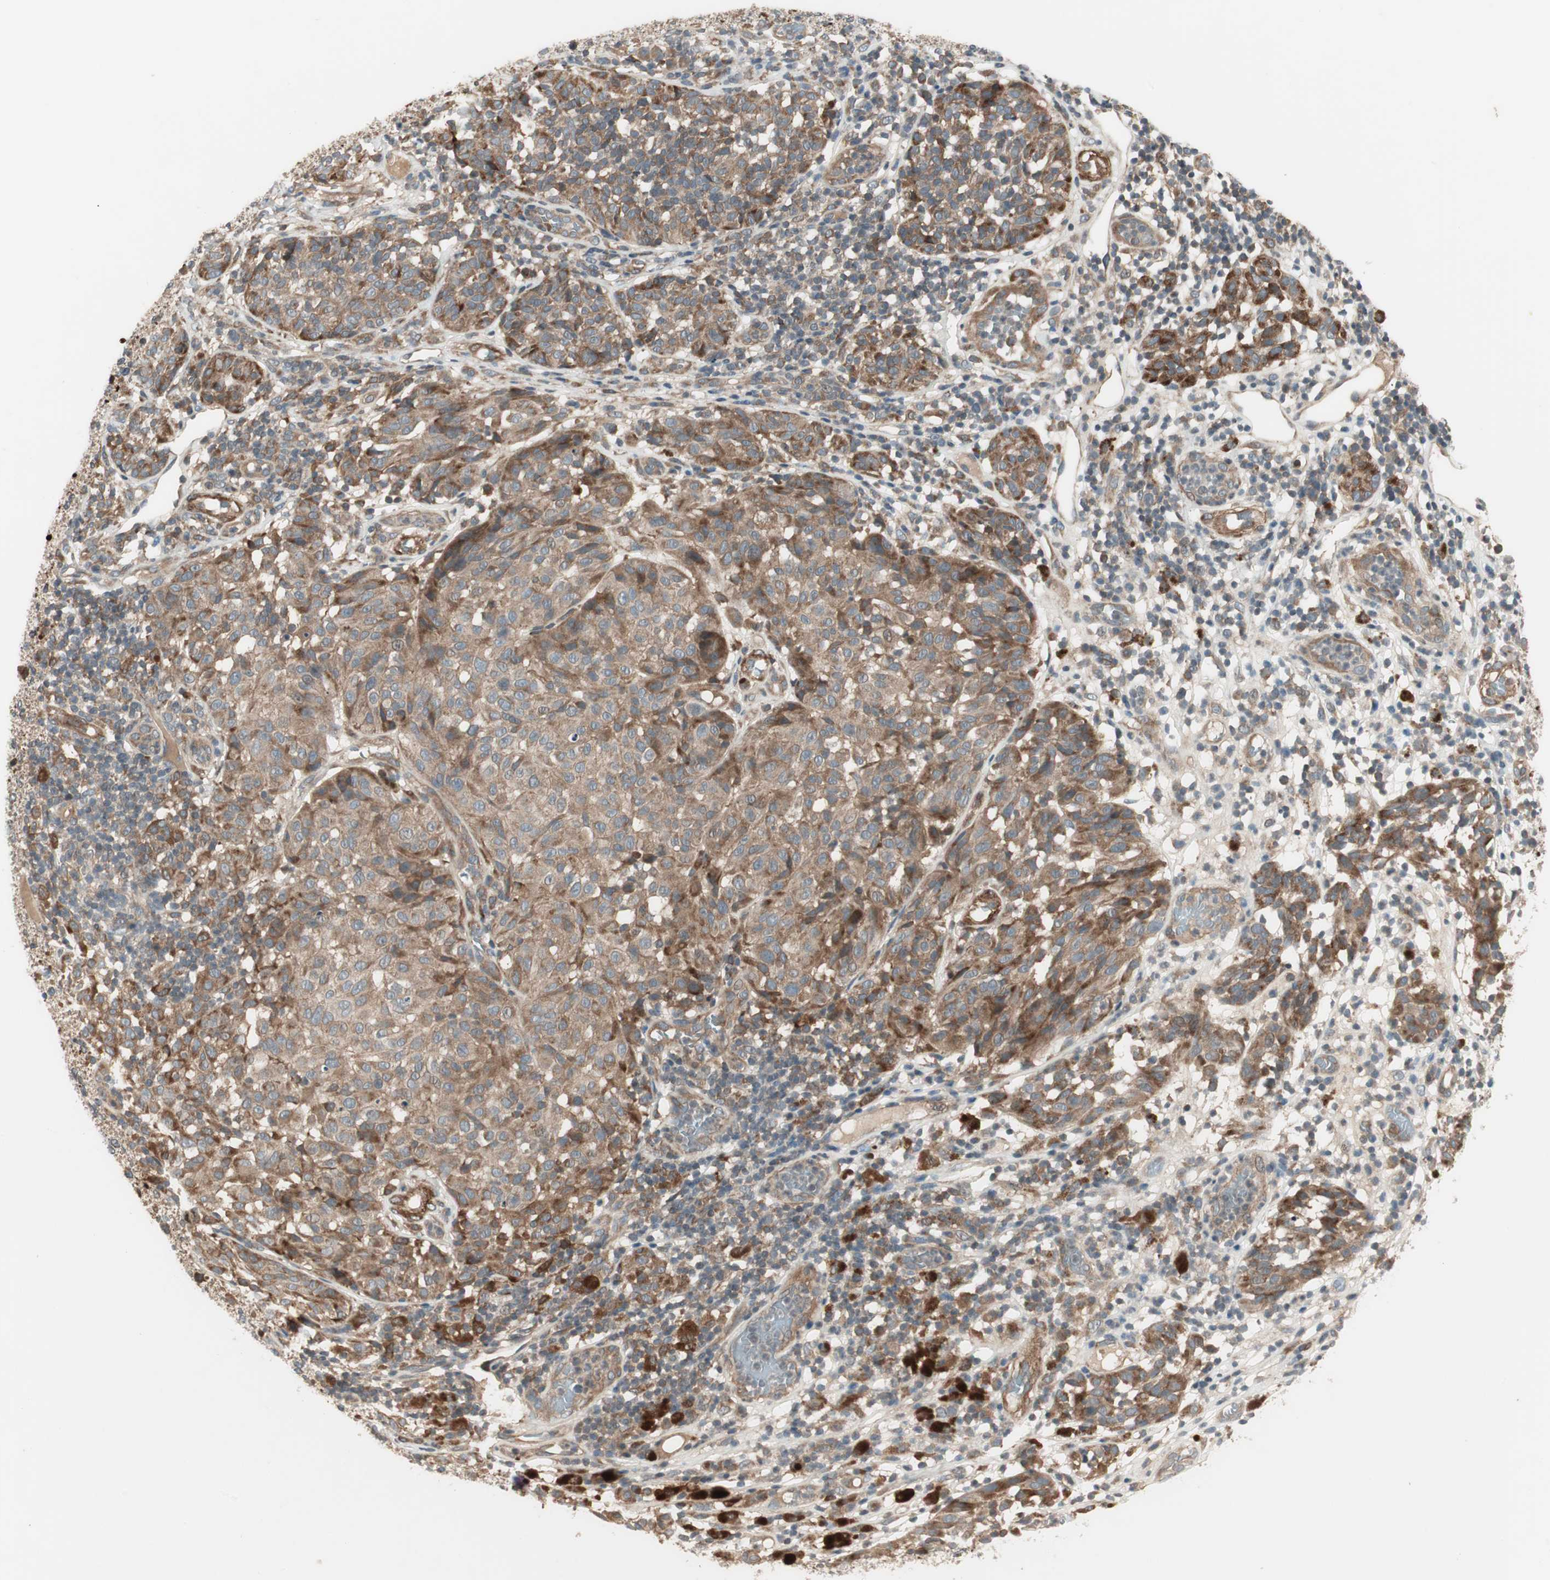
{"staining": {"intensity": "moderate", "quantity": ">75%", "location": "cytoplasmic/membranous"}, "tissue": "melanoma", "cell_type": "Tumor cells", "image_type": "cancer", "snomed": [{"axis": "morphology", "description": "Malignant melanoma, NOS"}, {"axis": "topography", "description": "Skin"}], "caption": "Malignant melanoma stained with a brown dye displays moderate cytoplasmic/membranous positive positivity in about >75% of tumor cells.", "gene": "SFRP1", "patient": {"sex": "female", "age": 46}}